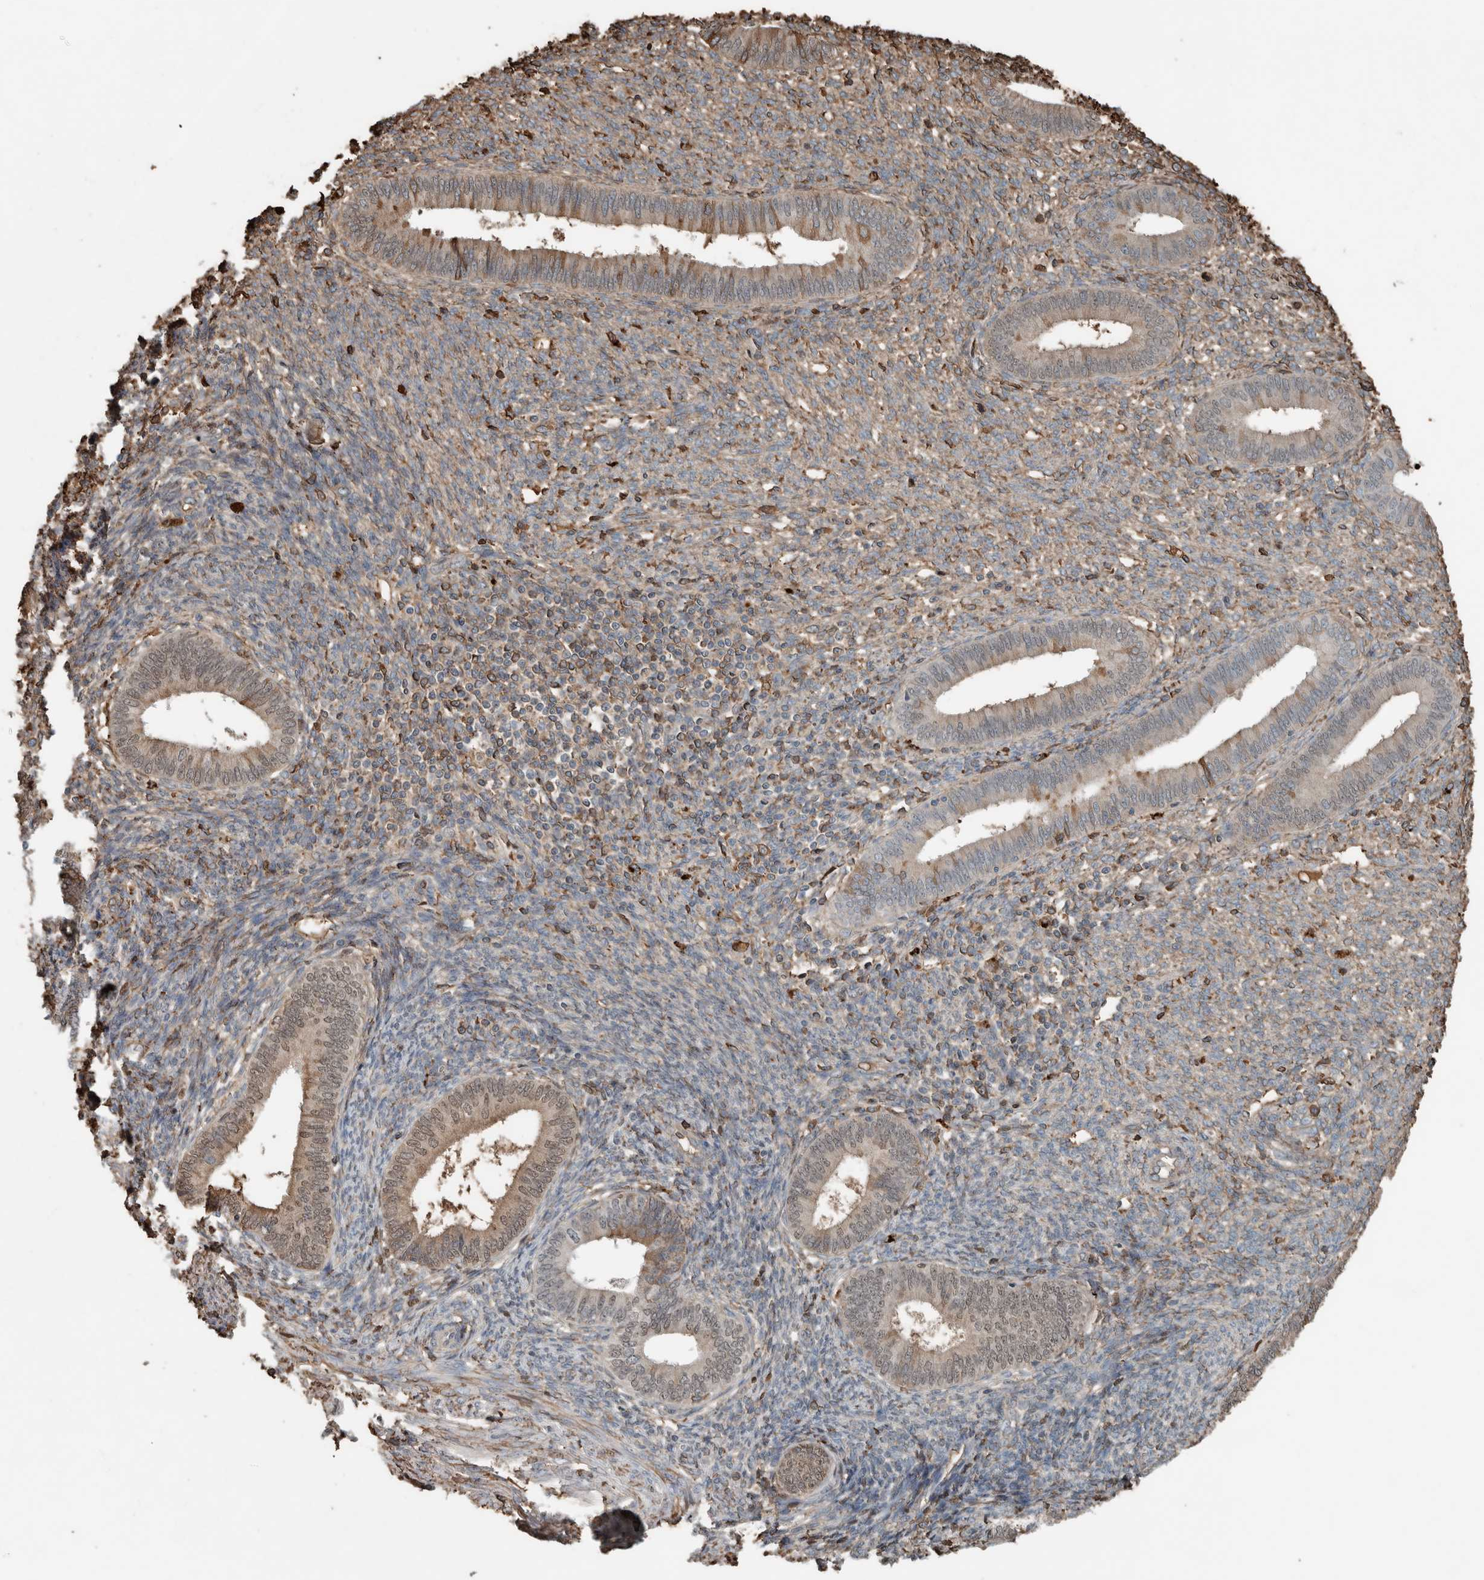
{"staining": {"intensity": "weak", "quantity": "25%-75%", "location": "cytoplasmic/membranous"}, "tissue": "endometrium", "cell_type": "Cells in endometrial stroma", "image_type": "normal", "snomed": [{"axis": "morphology", "description": "Normal tissue, NOS"}, {"axis": "topography", "description": "Endometrium"}], "caption": "A brown stain labels weak cytoplasmic/membranous expression of a protein in cells in endometrial stroma of normal human endometrium.", "gene": "USP34", "patient": {"sex": "female", "age": 46}}